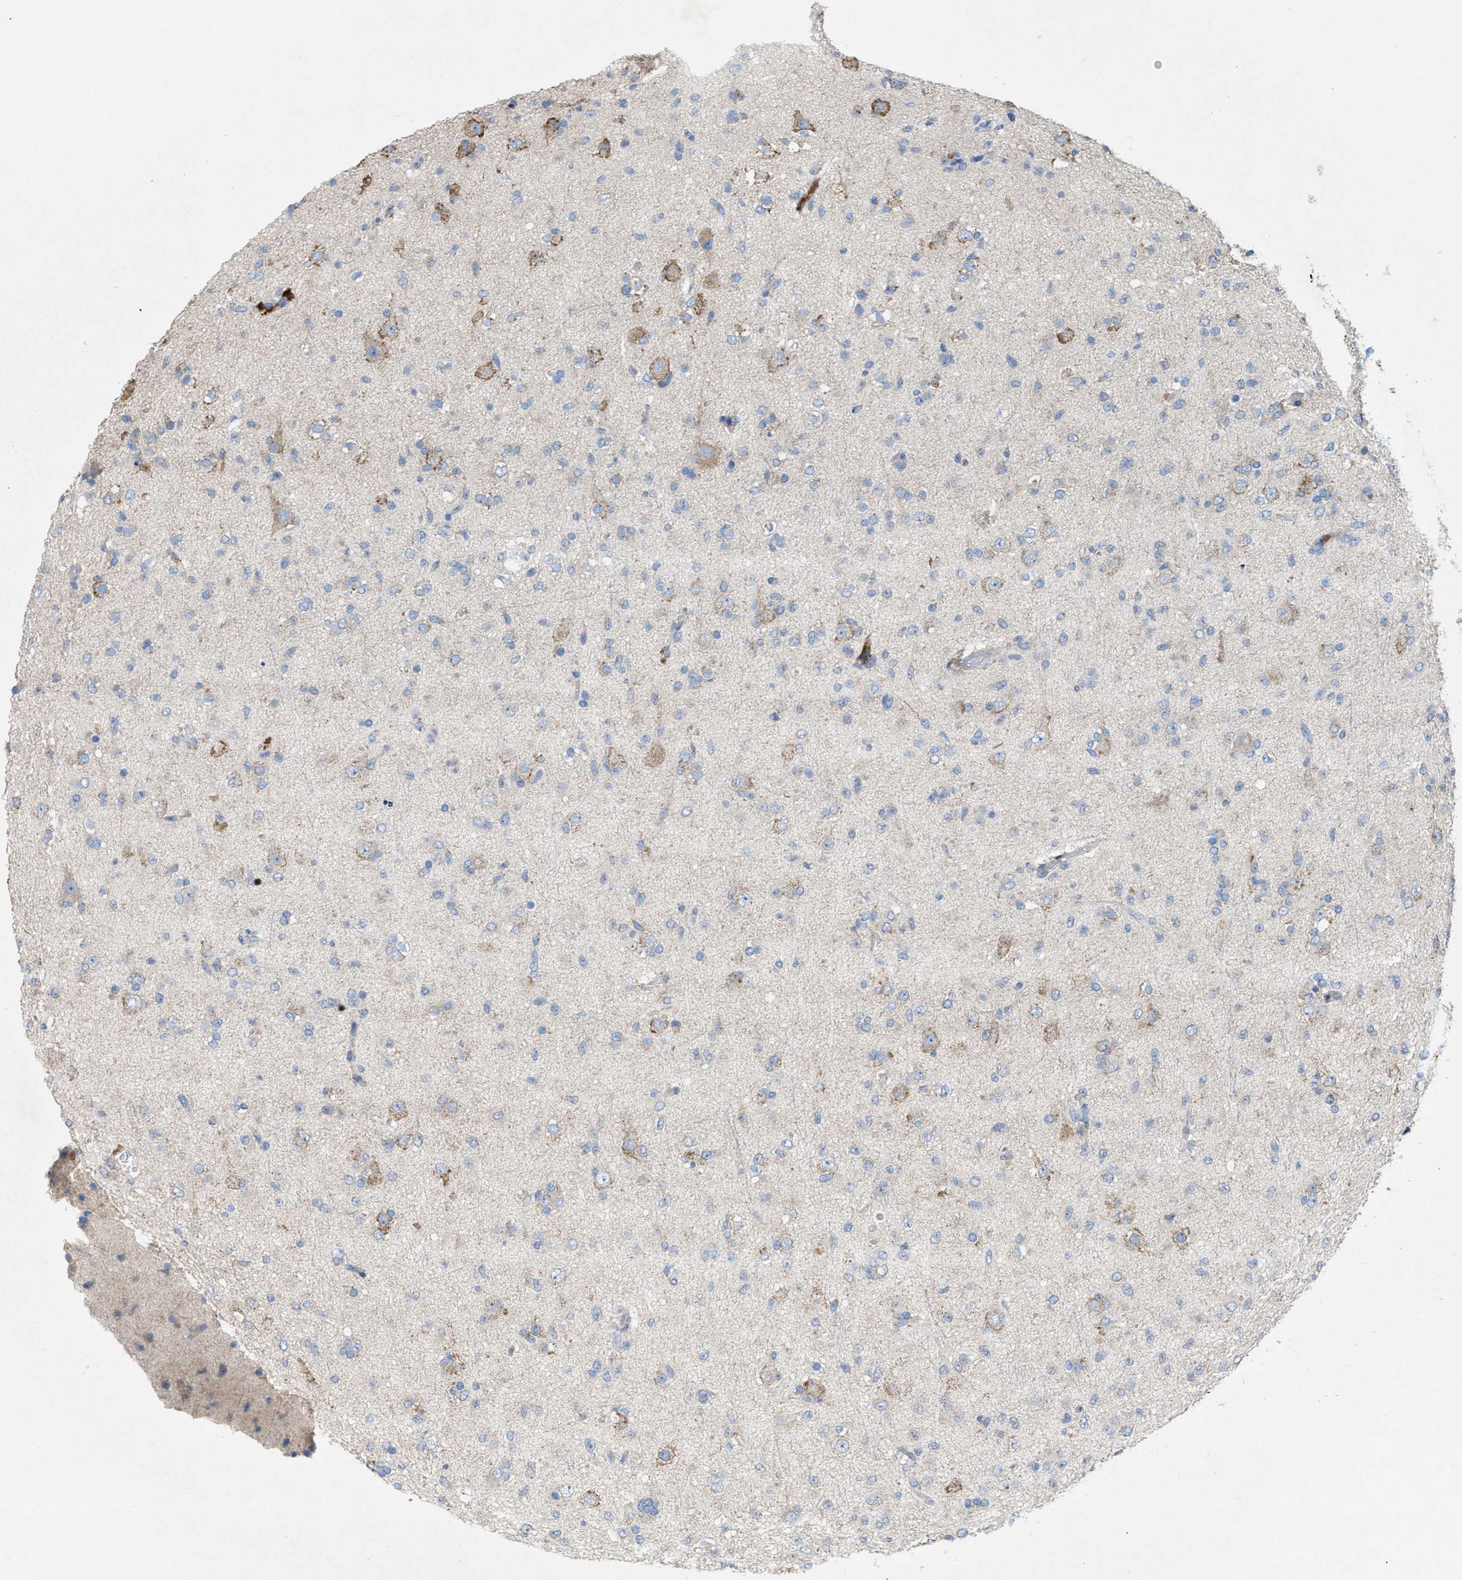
{"staining": {"intensity": "negative", "quantity": "none", "location": "none"}, "tissue": "glioma", "cell_type": "Tumor cells", "image_type": "cancer", "snomed": [{"axis": "morphology", "description": "Glioma, malignant, Low grade"}, {"axis": "topography", "description": "Brain"}], "caption": "Immunohistochemistry micrograph of human glioma stained for a protein (brown), which displays no staining in tumor cells.", "gene": "DYNC2I1", "patient": {"sex": "male", "age": 65}}